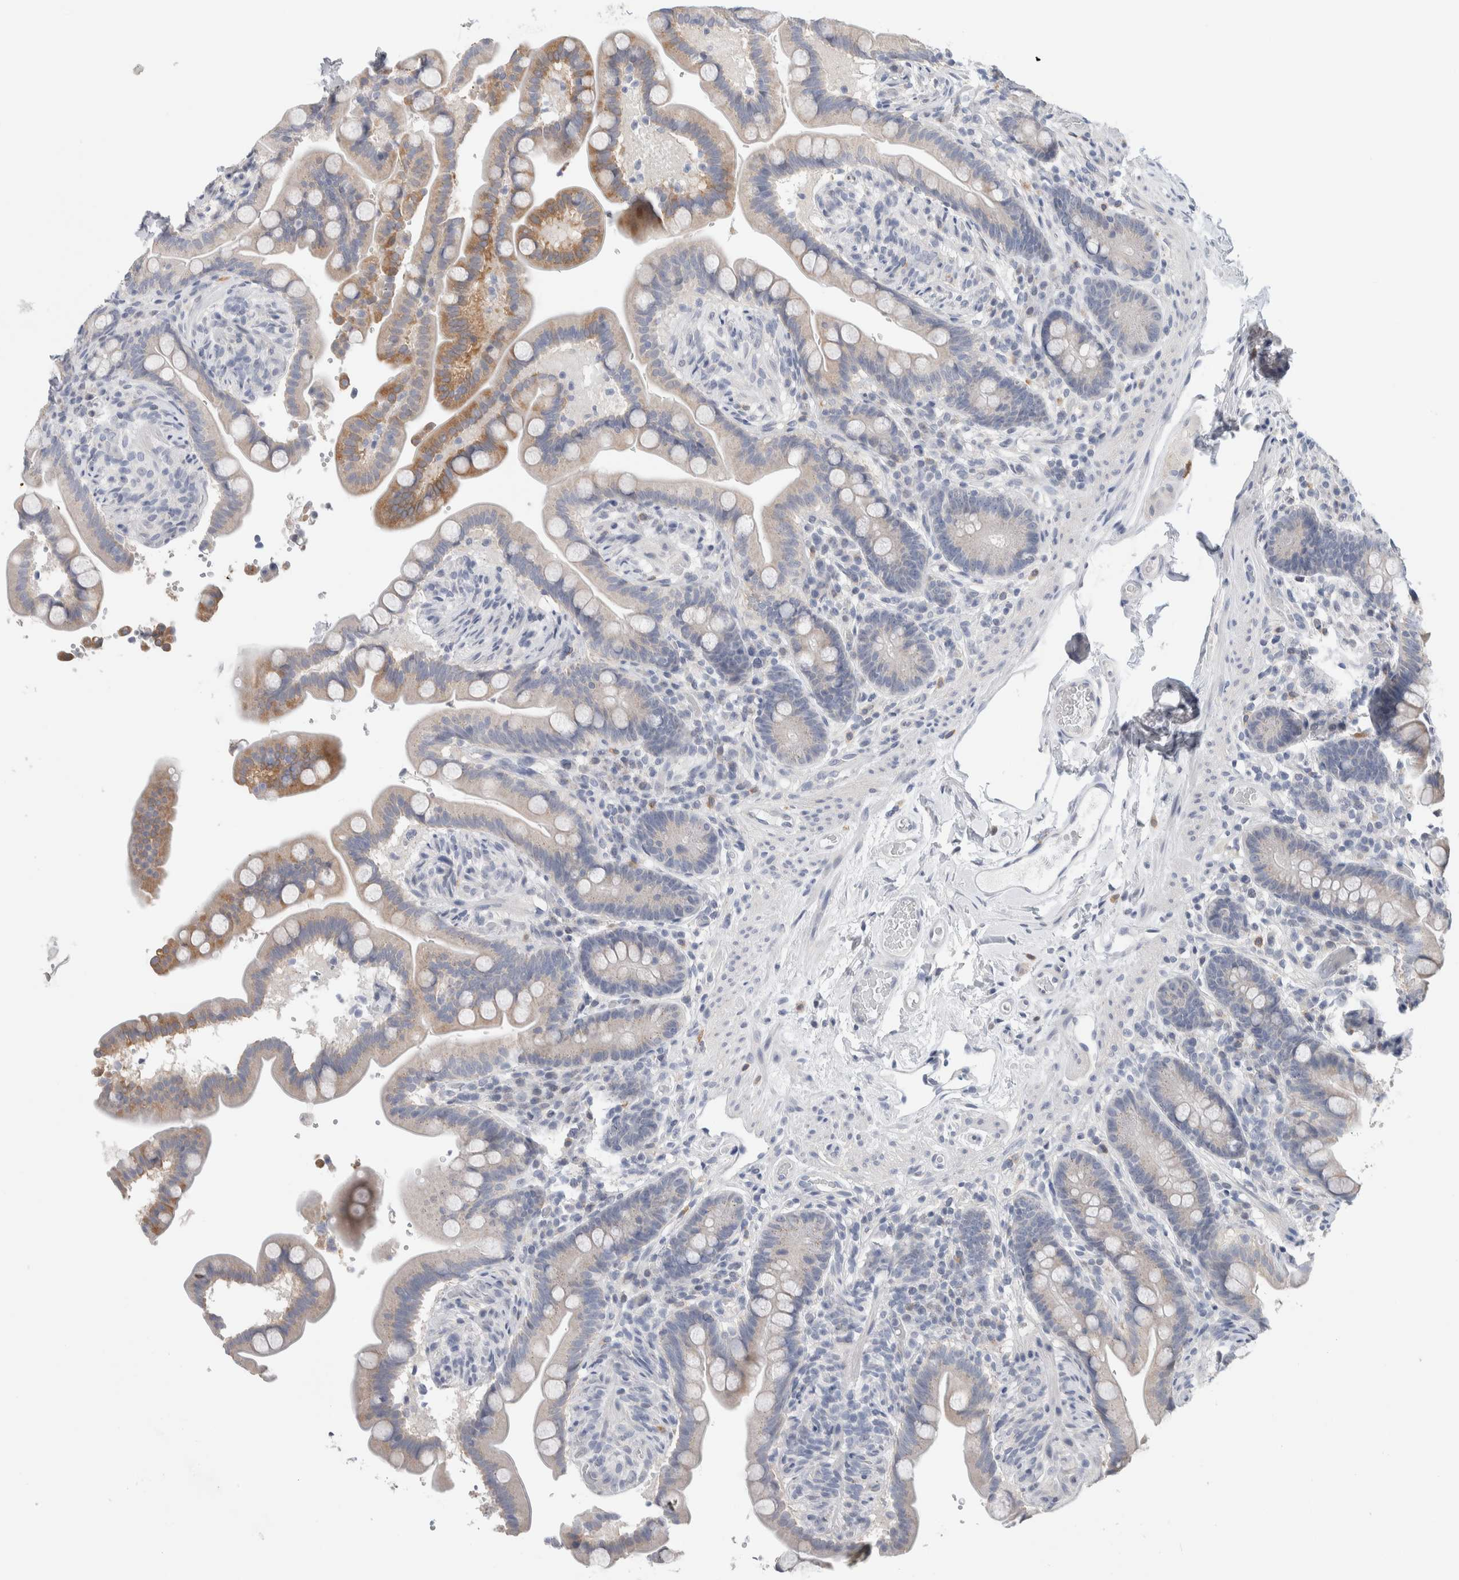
{"staining": {"intensity": "negative", "quantity": "none", "location": "none"}, "tissue": "colon", "cell_type": "Endothelial cells", "image_type": "normal", "snomed": [{"axis": "morphology", "description": "Normal tissue, NOS"}, {"axis": "topography", "description": "Smooth muscle"}, {"axis": "topography", "description": "Colon"}], "caption": "Immunohistochemistry photomicrograph of benign colon: human colon stained with DAB (3,3'-diaminobenzidine) reveals no significant protein staining in endothelial cells. (DAB IHC with hematoxylin counter stain).", "gene": "SCN2A", "patient": {"sex": "male", "age": 73}}